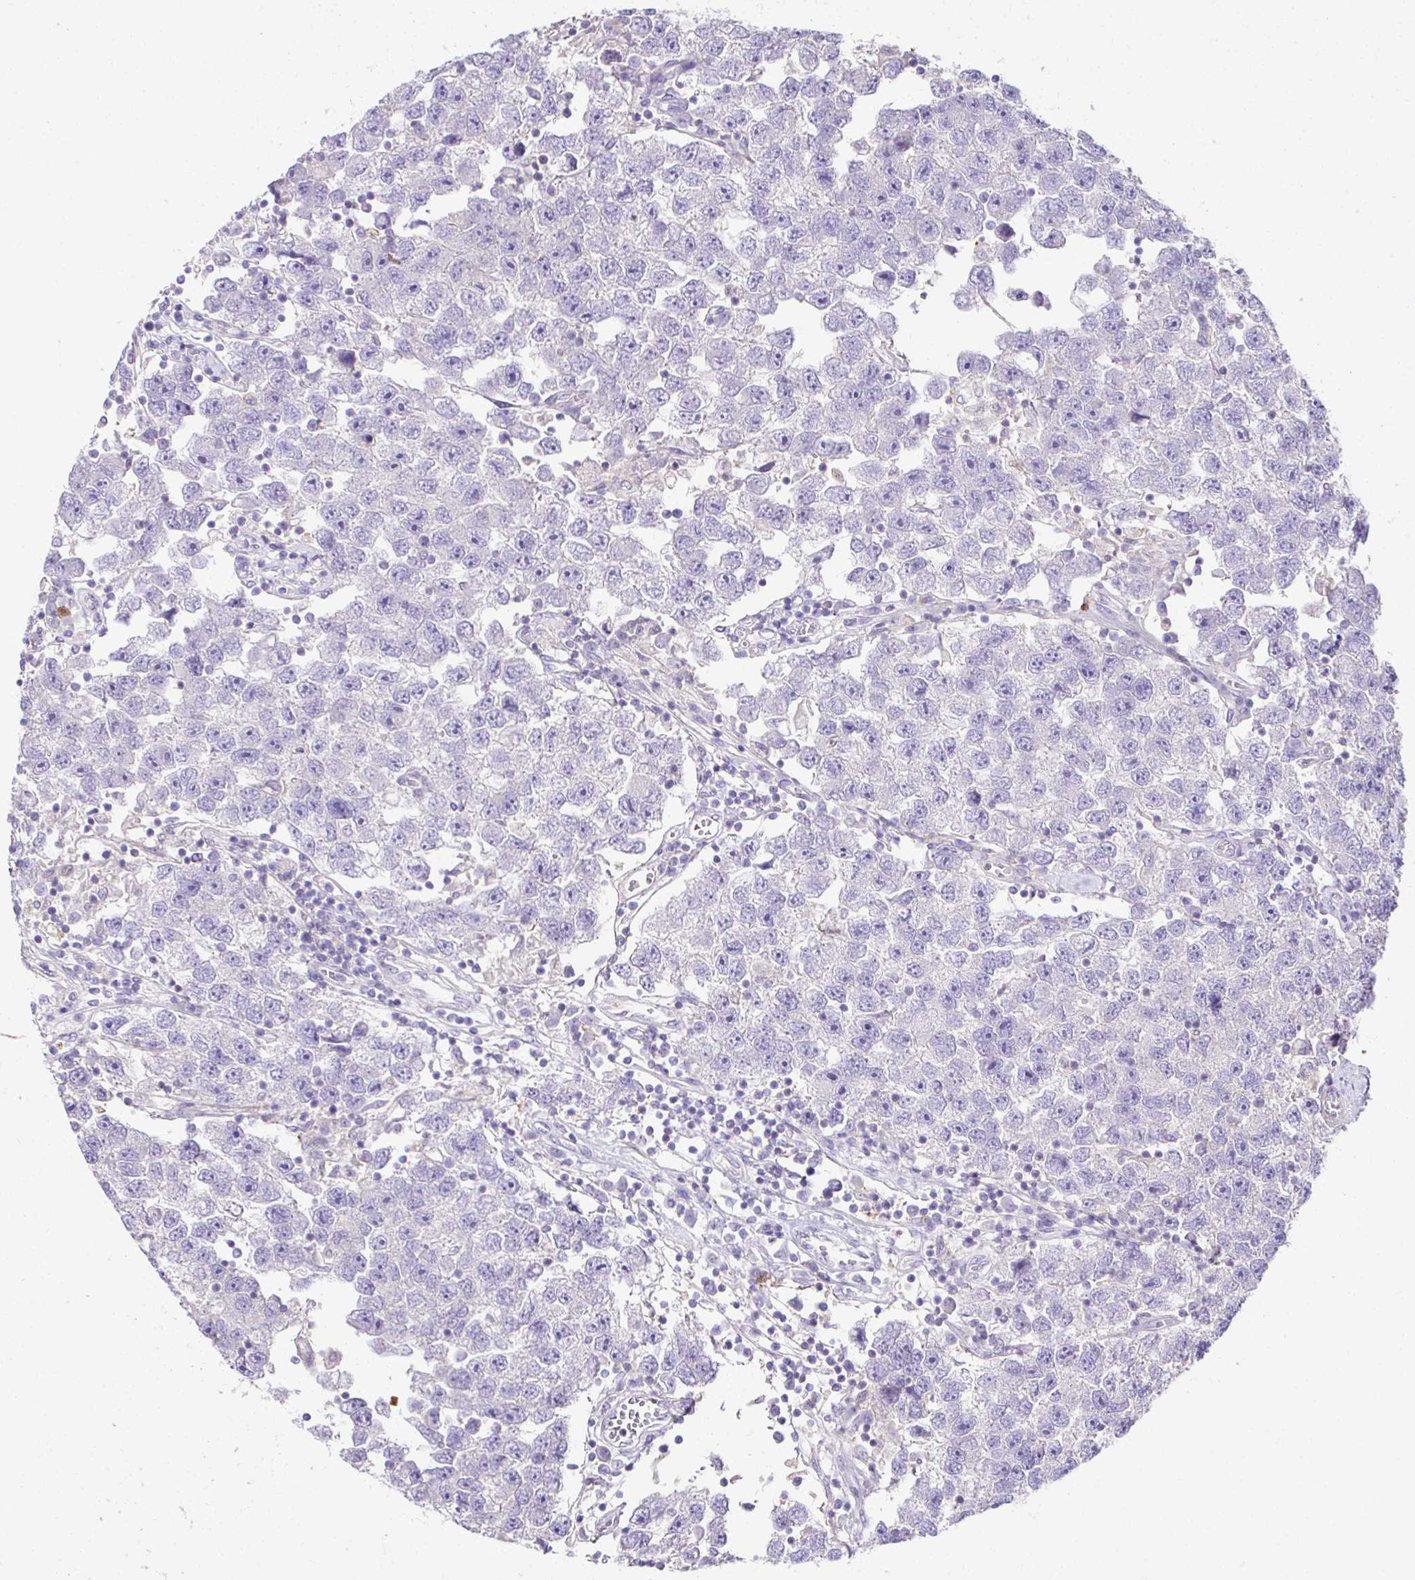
{"staining": {"intensity": "negative", "quantity": "none", "location": "none"}, "tissue": "testis cancer", "cell_type": "Tumor cells", "image_type": "cancer", "snomed": [{"axis": "morphology", "description": "Seminoma, NOS"}, {"axis": "topography", "description": "Testis"}], "caption": "Testis seminoma was stained to show a protein in brown. There is no significant expression in tumor cells.", "gene": "CCDC85C", "patient": {"sex": "male", "age": 26}}